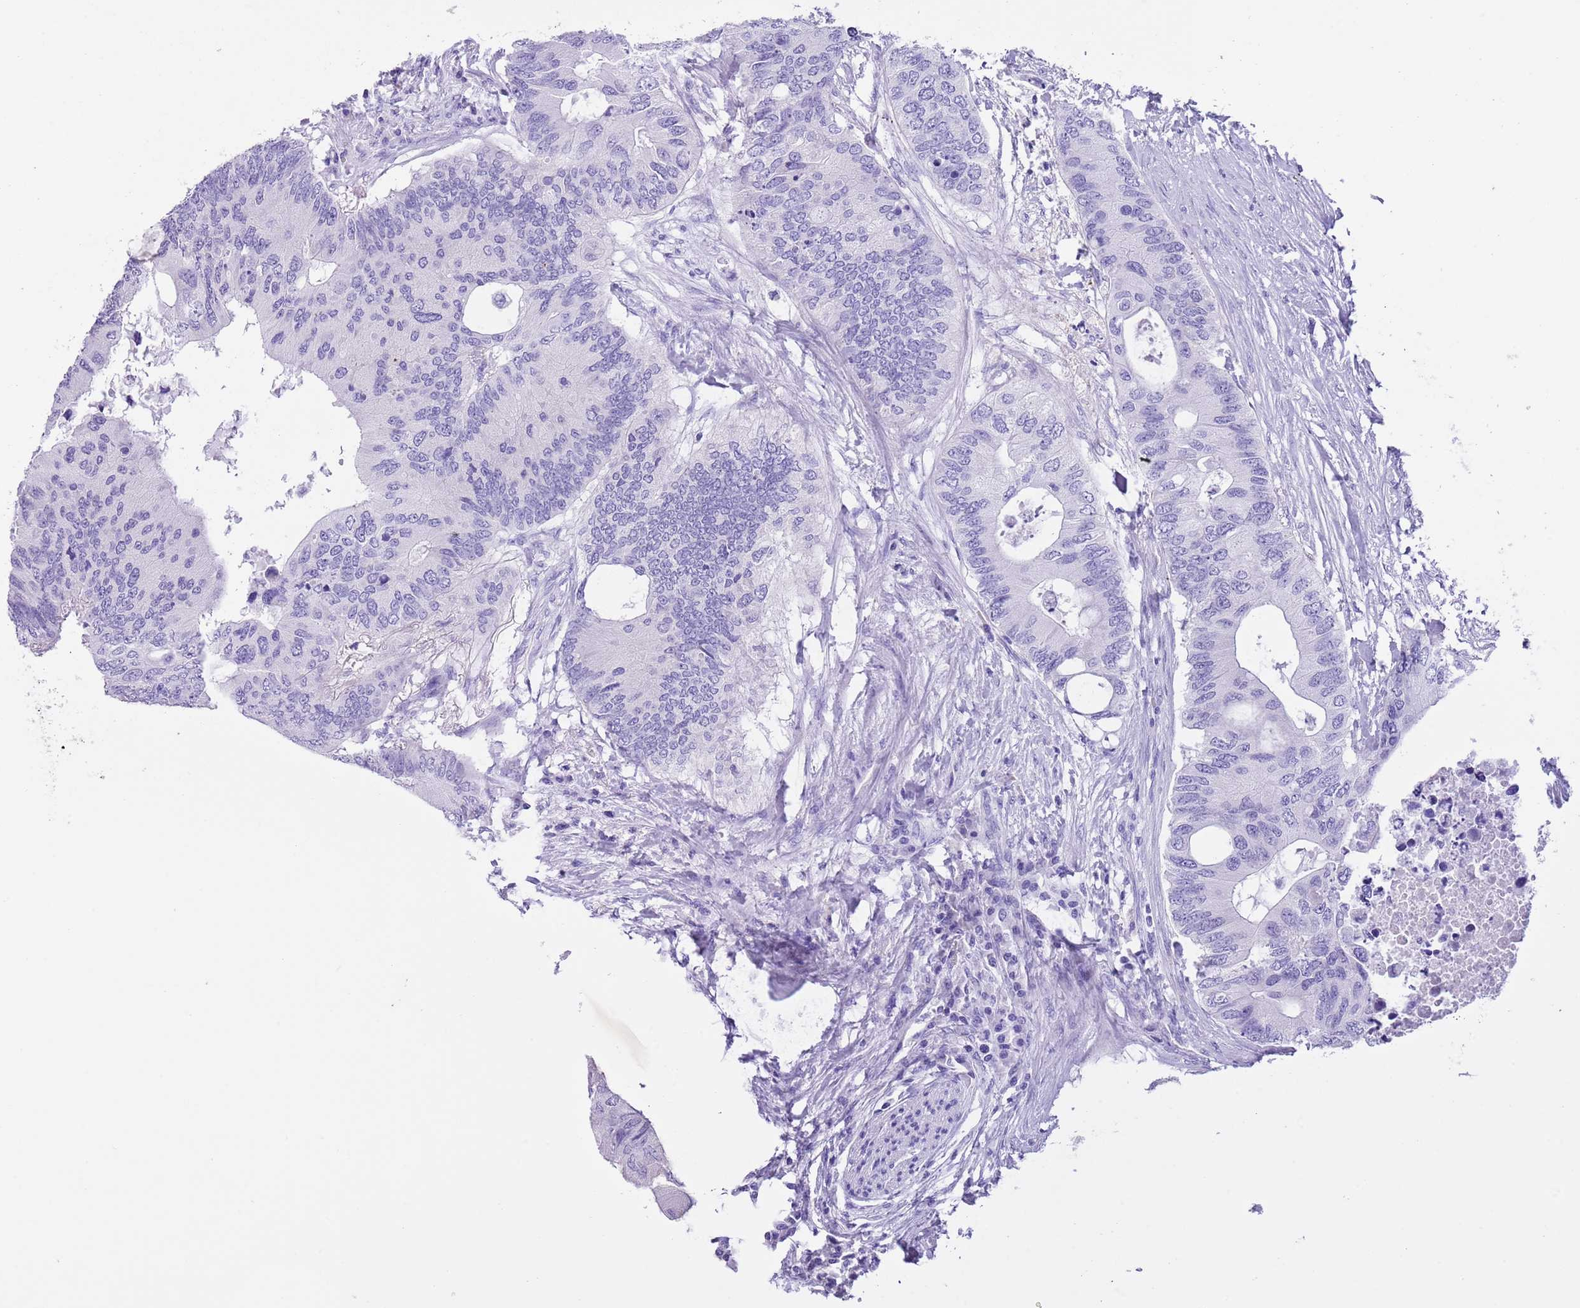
{"staining": {"intensity": "negative", "quantity": "none", "location": "none"}, "tissue": "colorectal cancer", "cell_type": "Tumor cells", "image_type": "cancer", "snomed": [{"axis": "morphology", "description": "Adenocarcinoma, NOS"}, {"axis": "topography", "description": "Colon"}], "caption": "Micrograph shows no protein positivity in tumor cells of colorectal cancer tissue.", "gene": "TBC1D10B", "patient": {"sex": "male", "age": 71}}